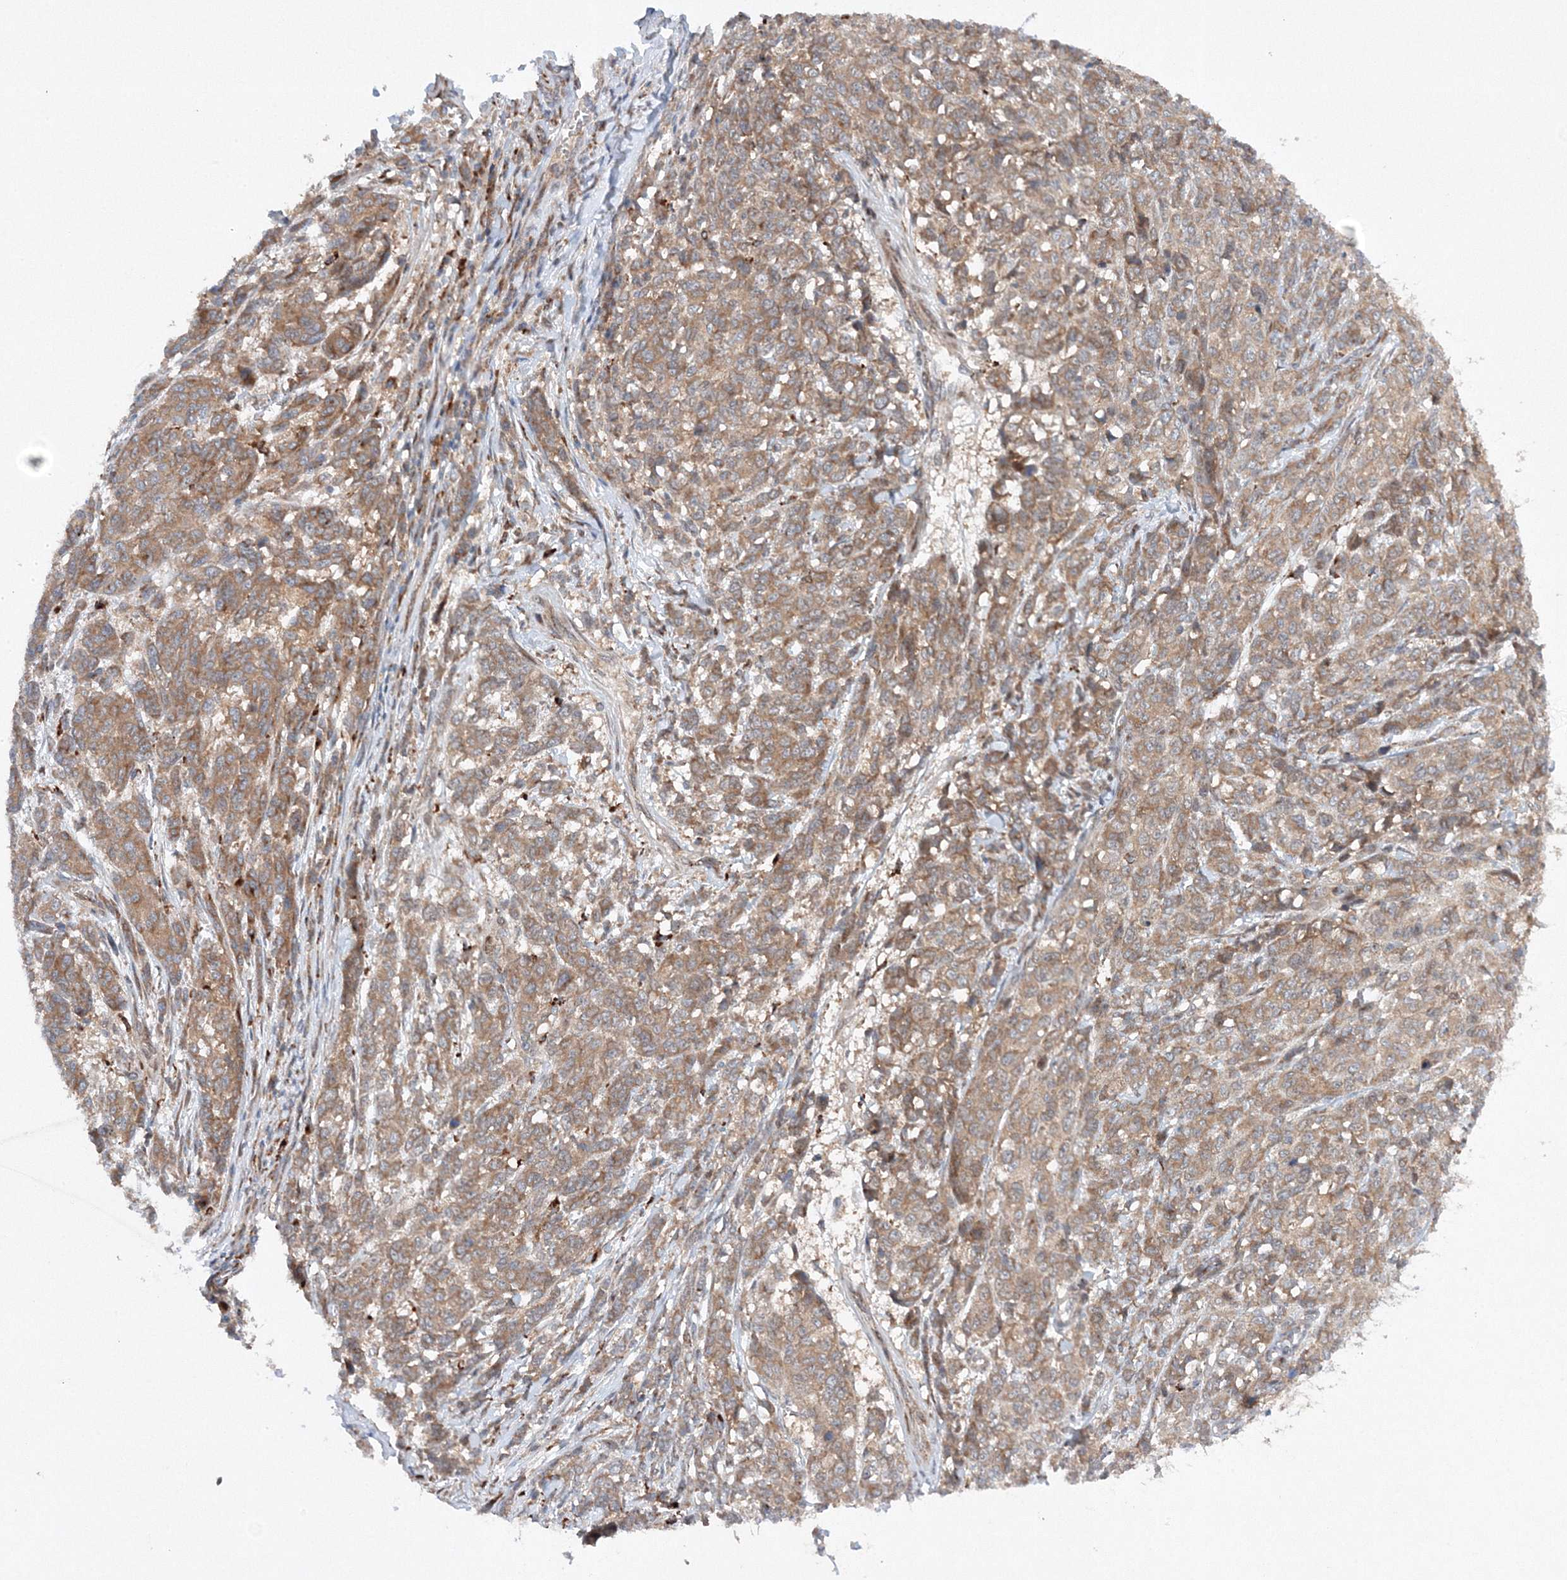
{"staining": {"intensity": "moderate", "quantity": "25%-75%", "location": "cytoplasmic/membranous"}, "tissue": "melanoma", "cell_type": "Tumor cells", "image_type": "cancer", "snomed": [{"axis": "morphology", "description": "Malignant melanoma, NOS"}, {"axis": "topography", "description": "Skin"}], "caption": "DAB (3,3'-diaminobenzidine) immunohistochemical staining of human melanoma displays moderate cytoplasmic/membranous protein positivity in approximately 25%-75% of tumor cells.", "gene": "SLC36A1", "patient": {"sex": "male", "age": 49}}